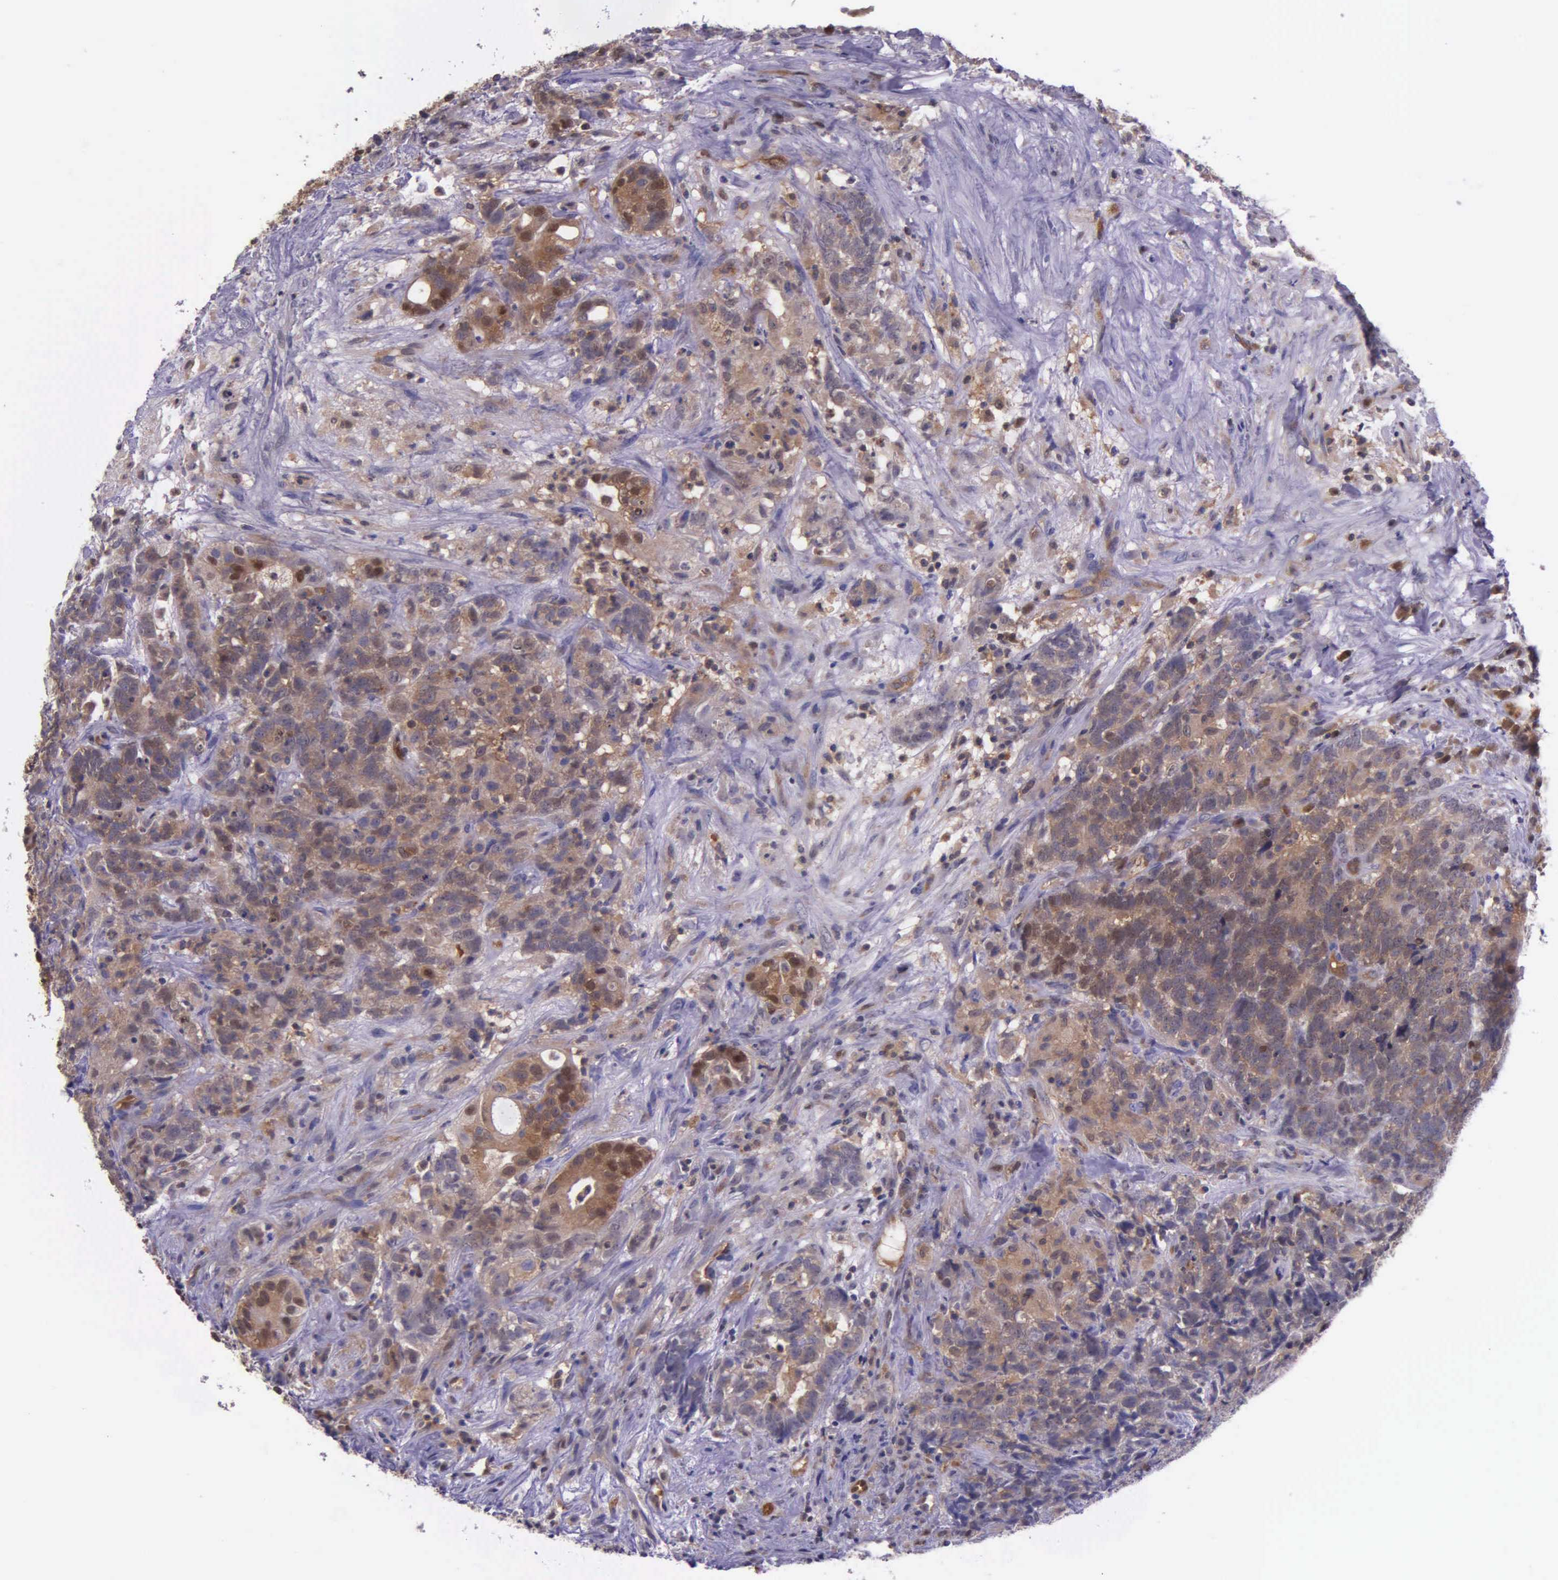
{"staining": {"intensity": "moderate", "quantity": ">75%", "location": "cytoplasmic/membranous"}, "tissue": "testis cancer", "cell_type": "Tumor cells", "image_type": "cancer", "snomed": [{"axis": "morphology", "description": "Carcinoma, Embryonal, NOS"}, {"axis": "topography", "description": "Testis"}], "caption": "Immunohistochemical staining of testis embryonal carcinoma demonstrates medium levels of moderate cytoplasmic/membranous protein expression in about >75% of tumor cells.", "gene": "GMPR2", "patient": {"sex": "male", "age": 26}}